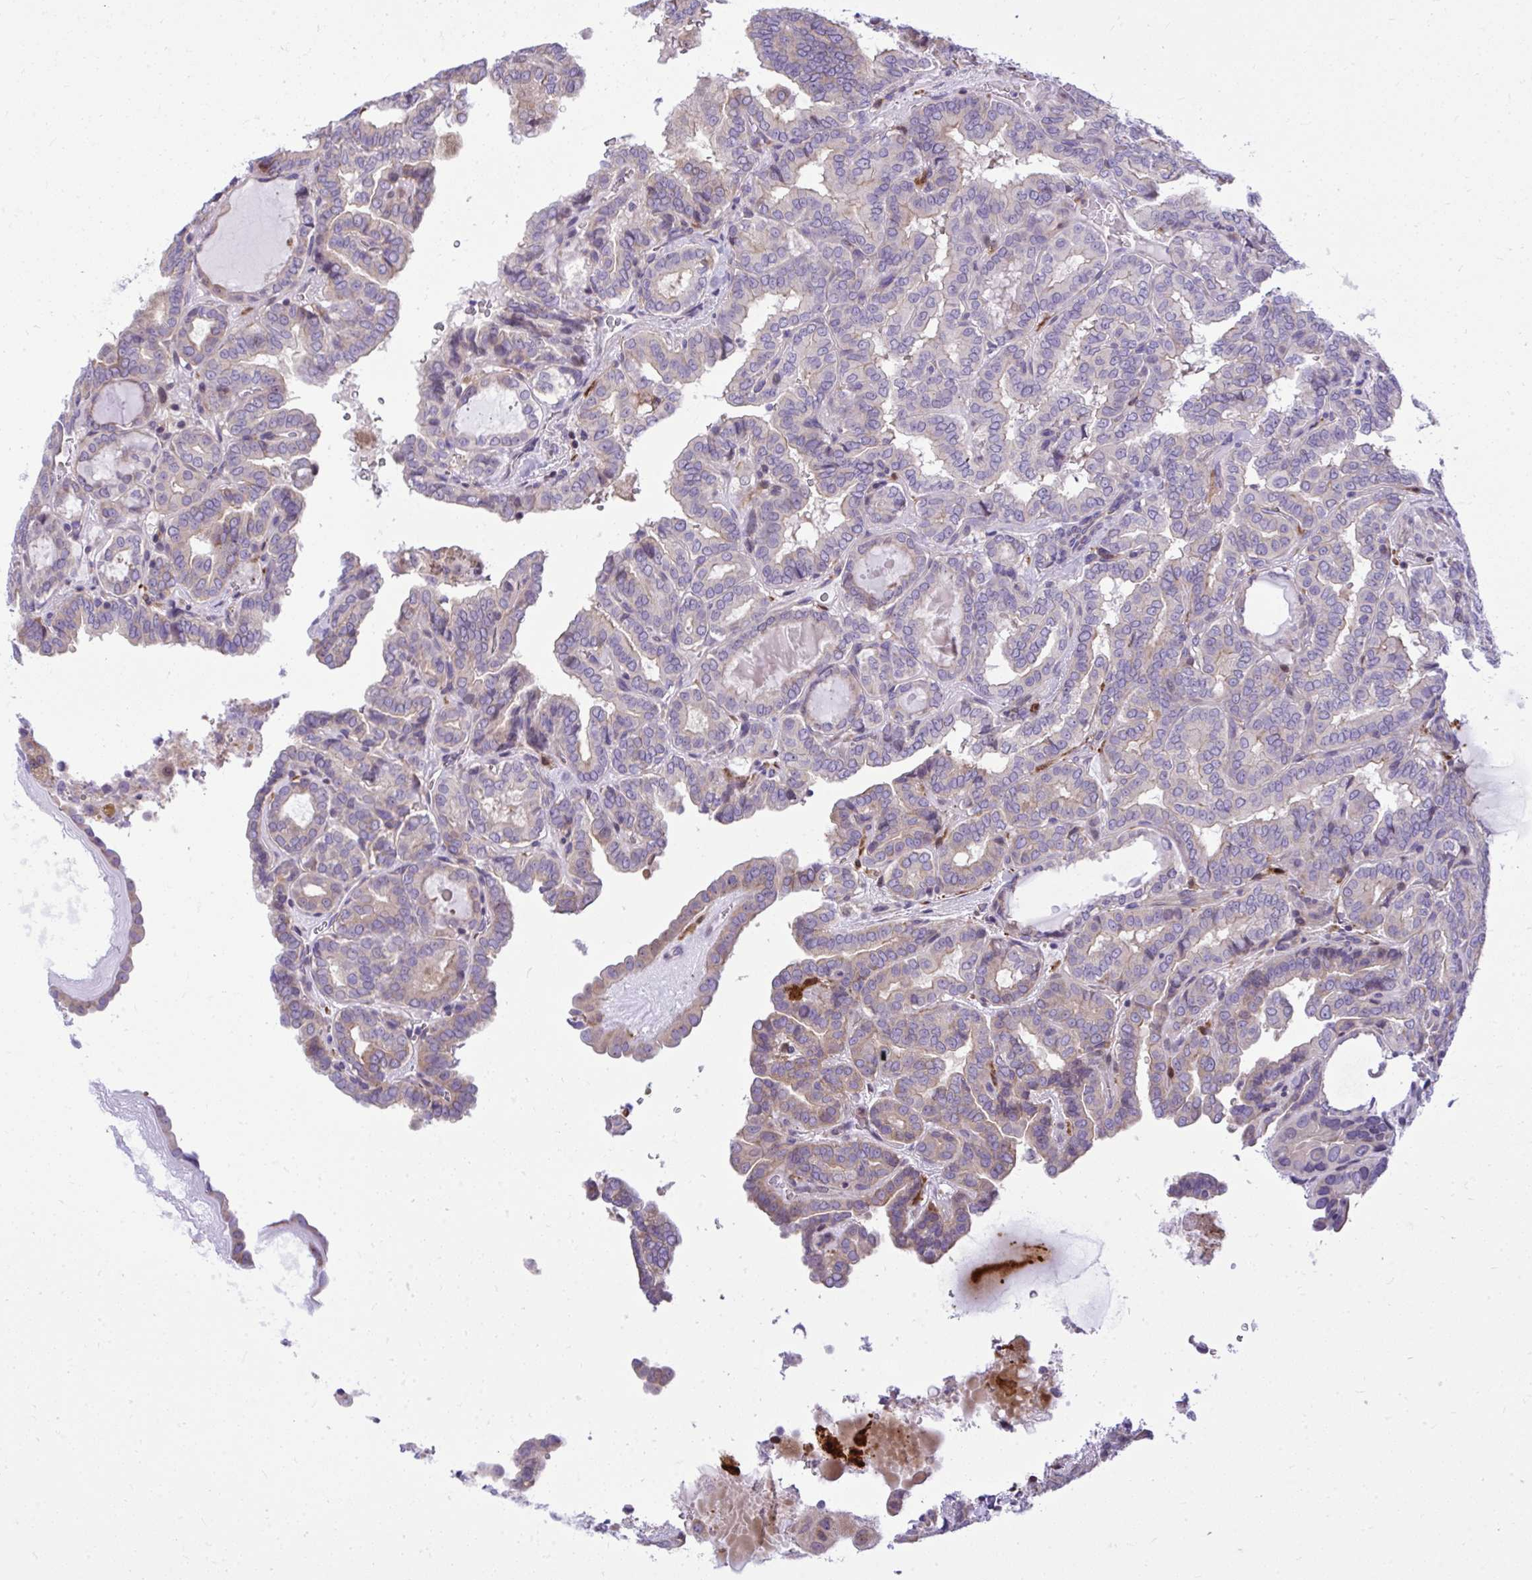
{"staining": {"intensity": "weak", "quantity": "<25%", "location": "cytoplasmic/membranous"}, "tissue": "thyroid cancer", "cell_type": "Tumor cells", "image_type": "cancer", "snomed": [{"axis": "morphology", "description": "Papillary adenocarcinoma, NOS"}, {"axis": "topography", "description": "Thyroid gland"}], "caption": "High magnification brightfield microscopy of thyroid cancer stained with DAB (3,3'-diaminobenzidine) (brown) and counterstained with hematoxylin (blue): tumor cells show no significant staining.", "gene": "GRK4", "patient": {"sex": "female", "age": 46}}